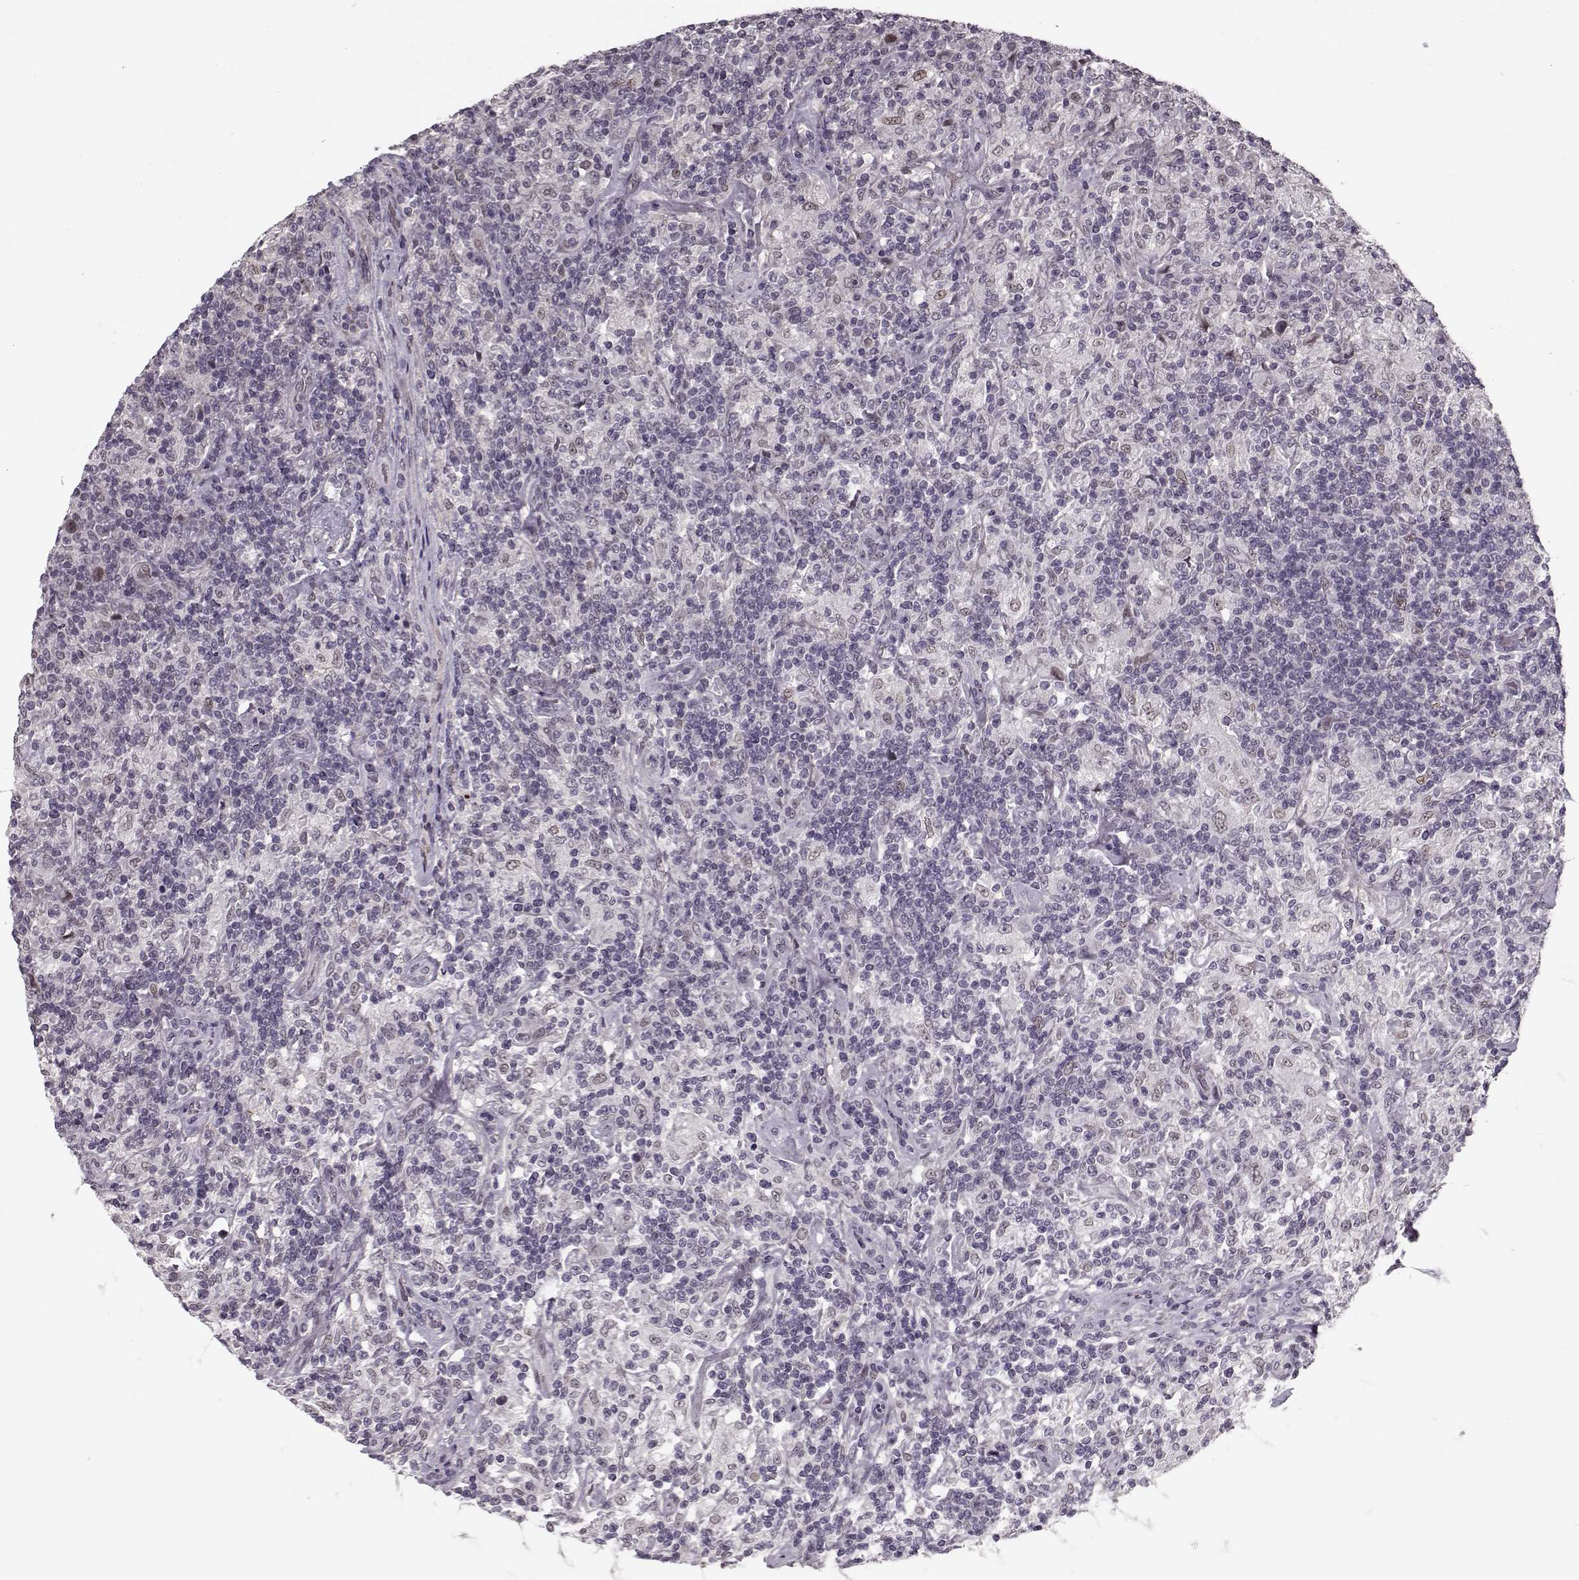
{"staining": {"intensity": "negative", "quantity": "none", "location": "none"}, "tissue": "lymphoma", "cell_type": "Tumor cells", "image_type": "cancer", "snomed": [{"axis": "morphology", "description": "Hodgkin's disease, NOS"}, {"axis": "topography", "description": "Lymph node"}], "caption": "Human Hodgkin's disease stained for a protein using immunohistochemistry (IHC) displays no positivity in tumor cells.", "gene": "DNAI3", "patient": {"sex": "male", "age": 70}}